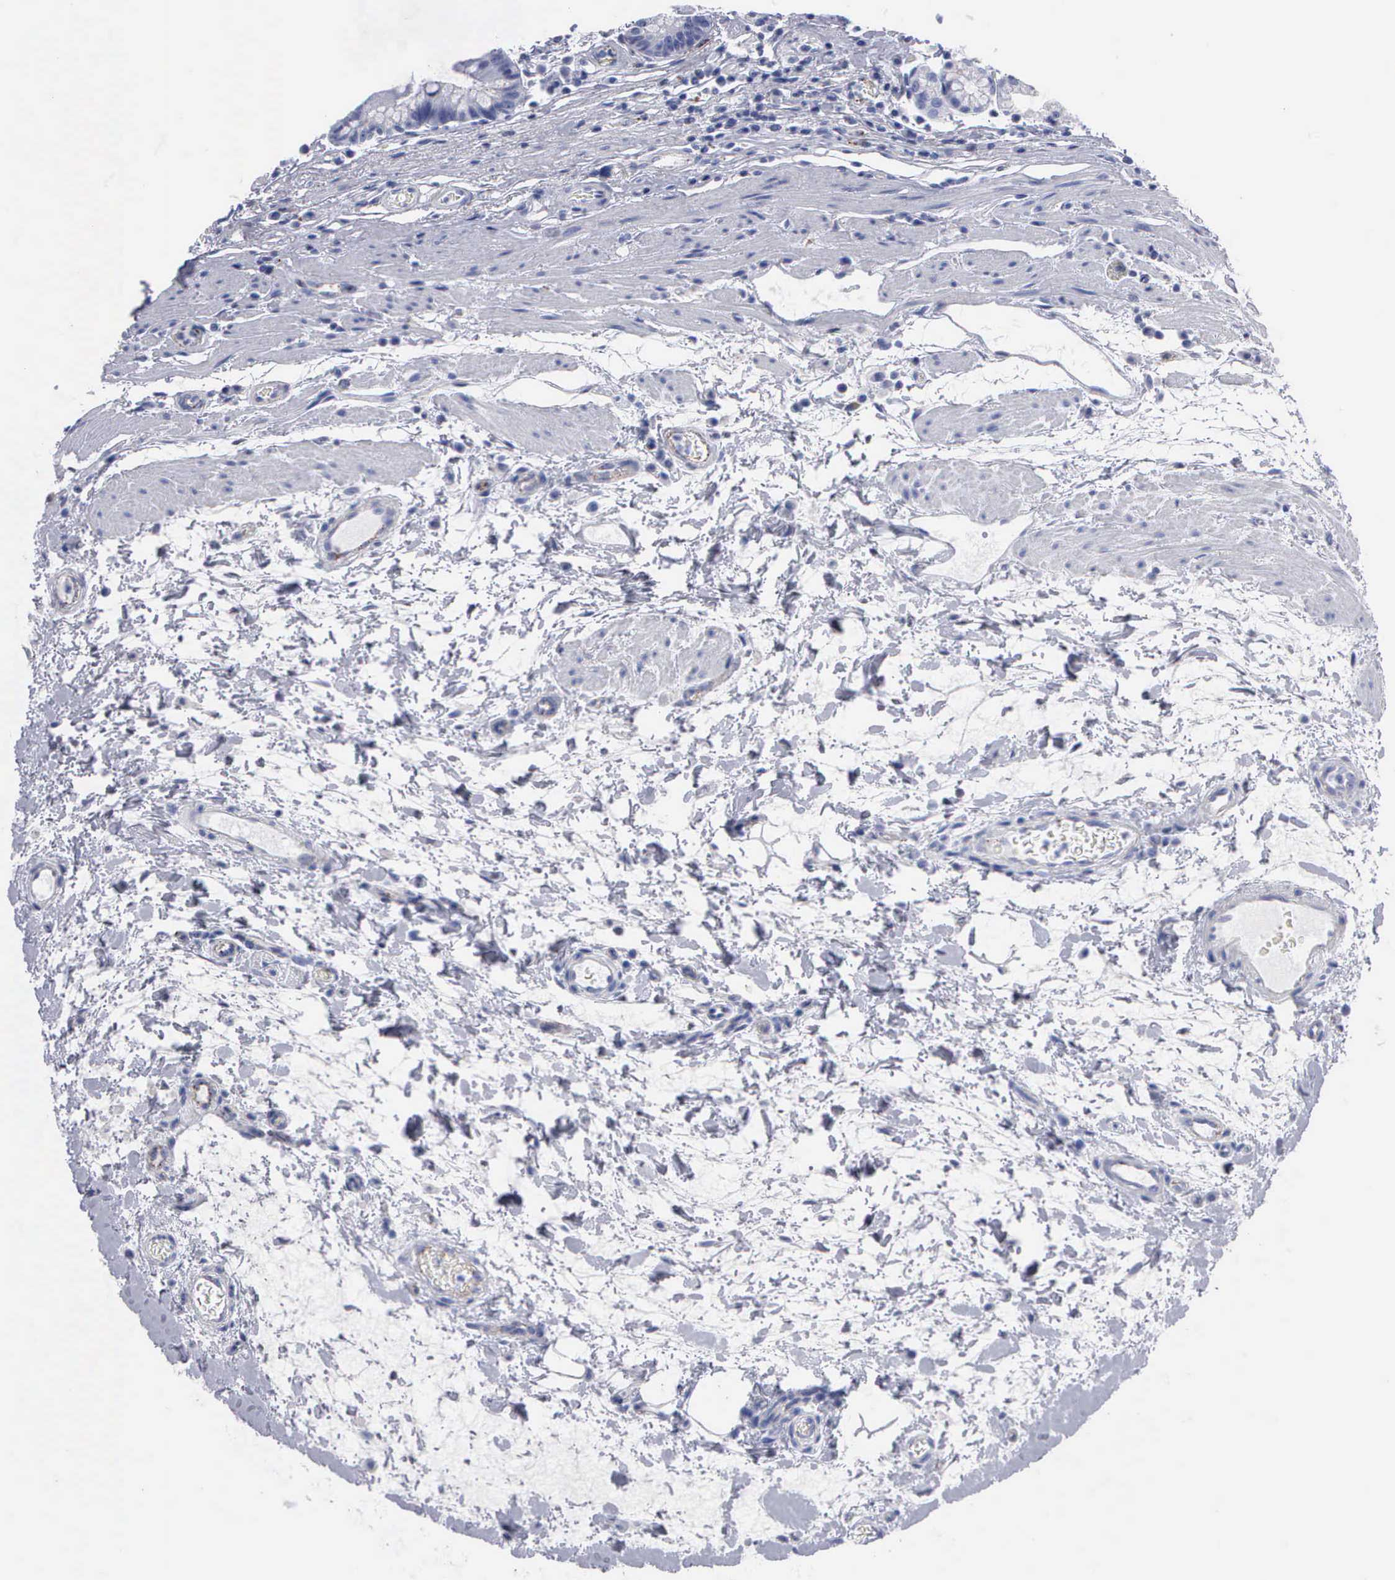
{"staining": {"intensity": "negative", "quantity": "none", "location": "none"}, "tissue": "stomach", "cell_type": "Glandular cells", "image_type": "normal", "snomed": [{"axis": "morphology", "description": "Normal tissue, NOS"}, {"axis": "topography", "description": "Stomach, lower"}], "caption": "A high-resolution histopathology image shows immunohistochemistry staining of benign stomach, which displays no significant positivity in glandular cells.", "gene": "CTSL", "patient": {"sex": "male", "age": 58}}